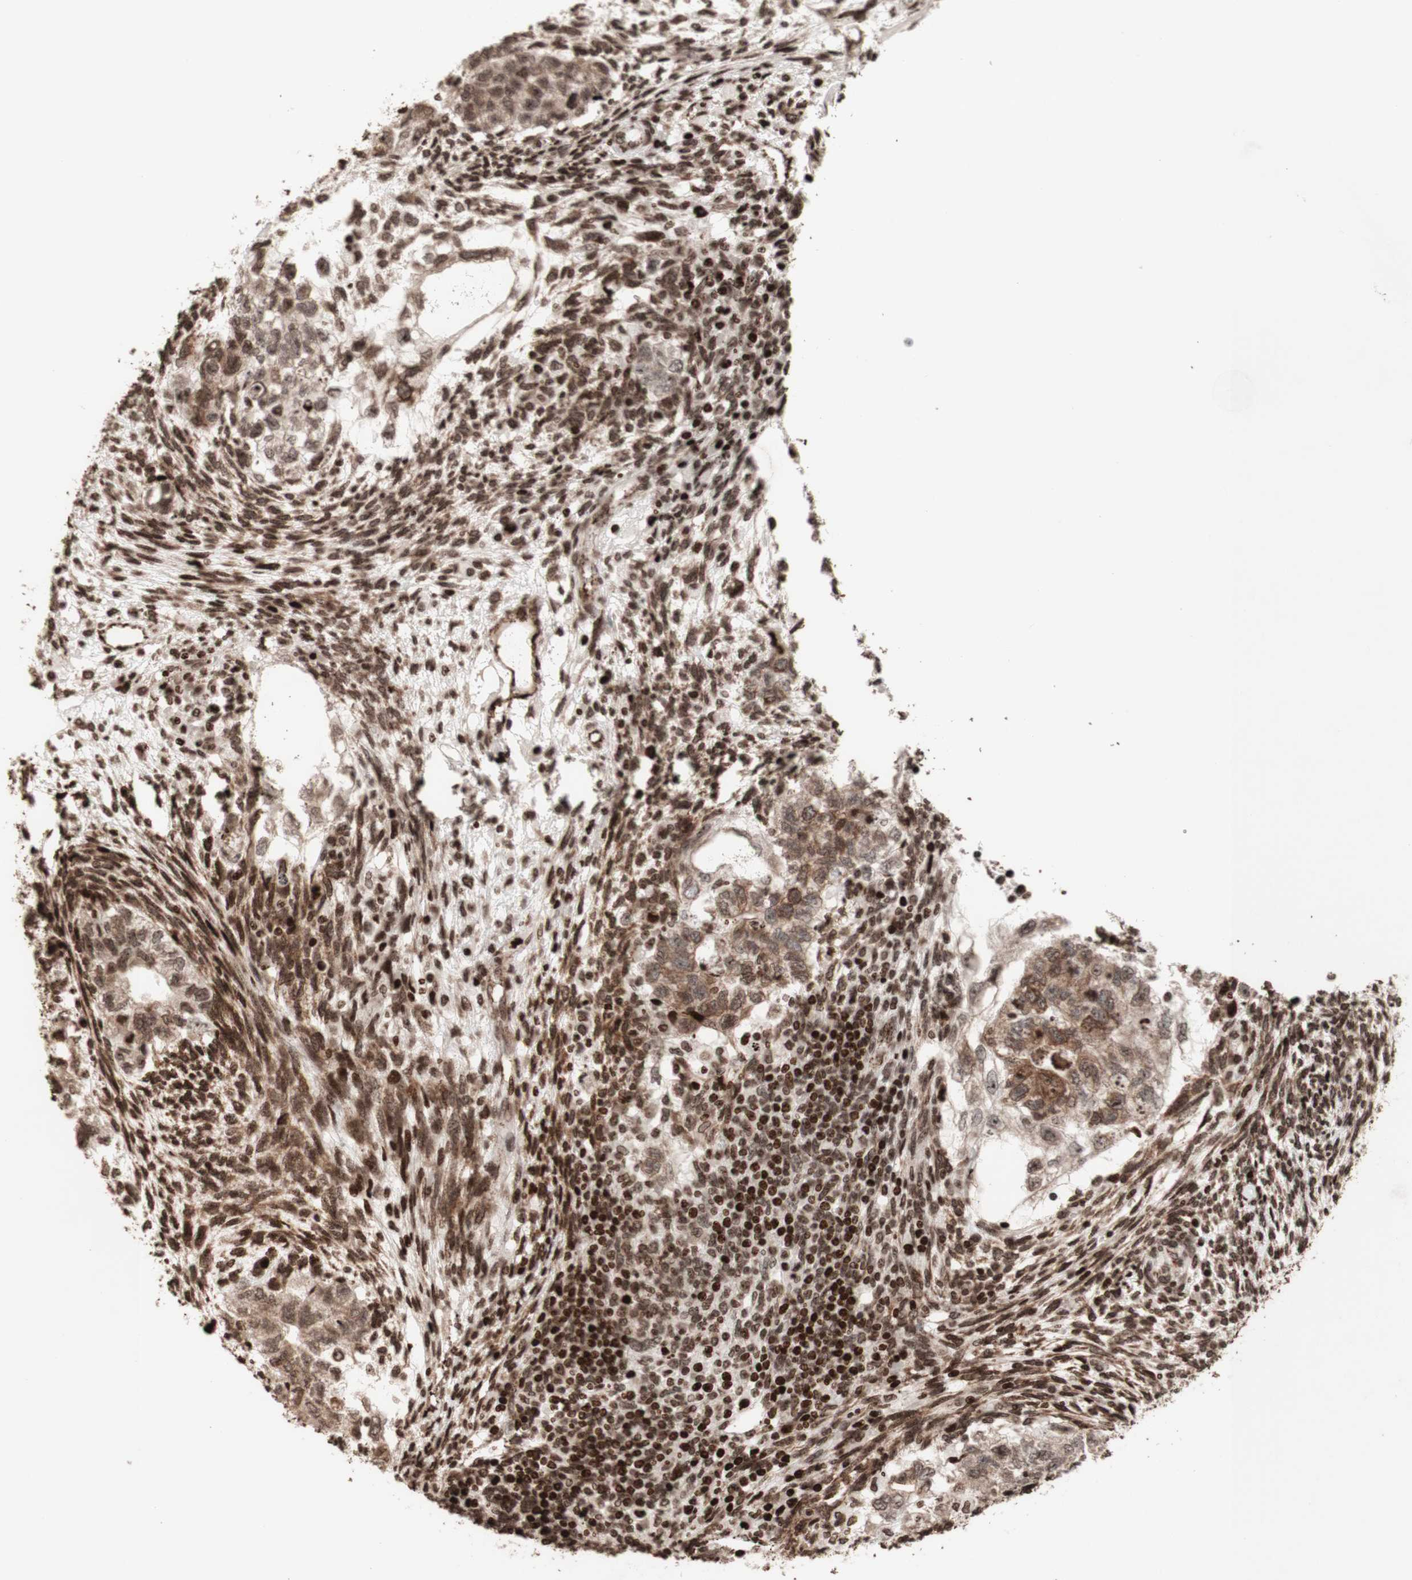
{"staining": {"intensity": "weak", "quantity": ">75%", "location": "cytoplasmic/membranous,nuclear"}, "tissue": "testis cancer", "cell_type": "Tumor cells", "image_type": "cancer", "snomed": [{"axis": "morphology", "description": "Normal tissue, NOS"}, {"axis": "morphology", "description": "Carcinoma, Embryonal, NOS"}, {"axis": "topography", "description": "Testis"}], "caption": "IHC (DAB (3,3'-diaminobenzidine)) staining of human testis cancer displays weak cytoplasmic/membranous and nuclear protein positivity in about >75% of tumor cells.", "gene": "NCAPD2", "patient": {"sex": "male", "age": 36}}